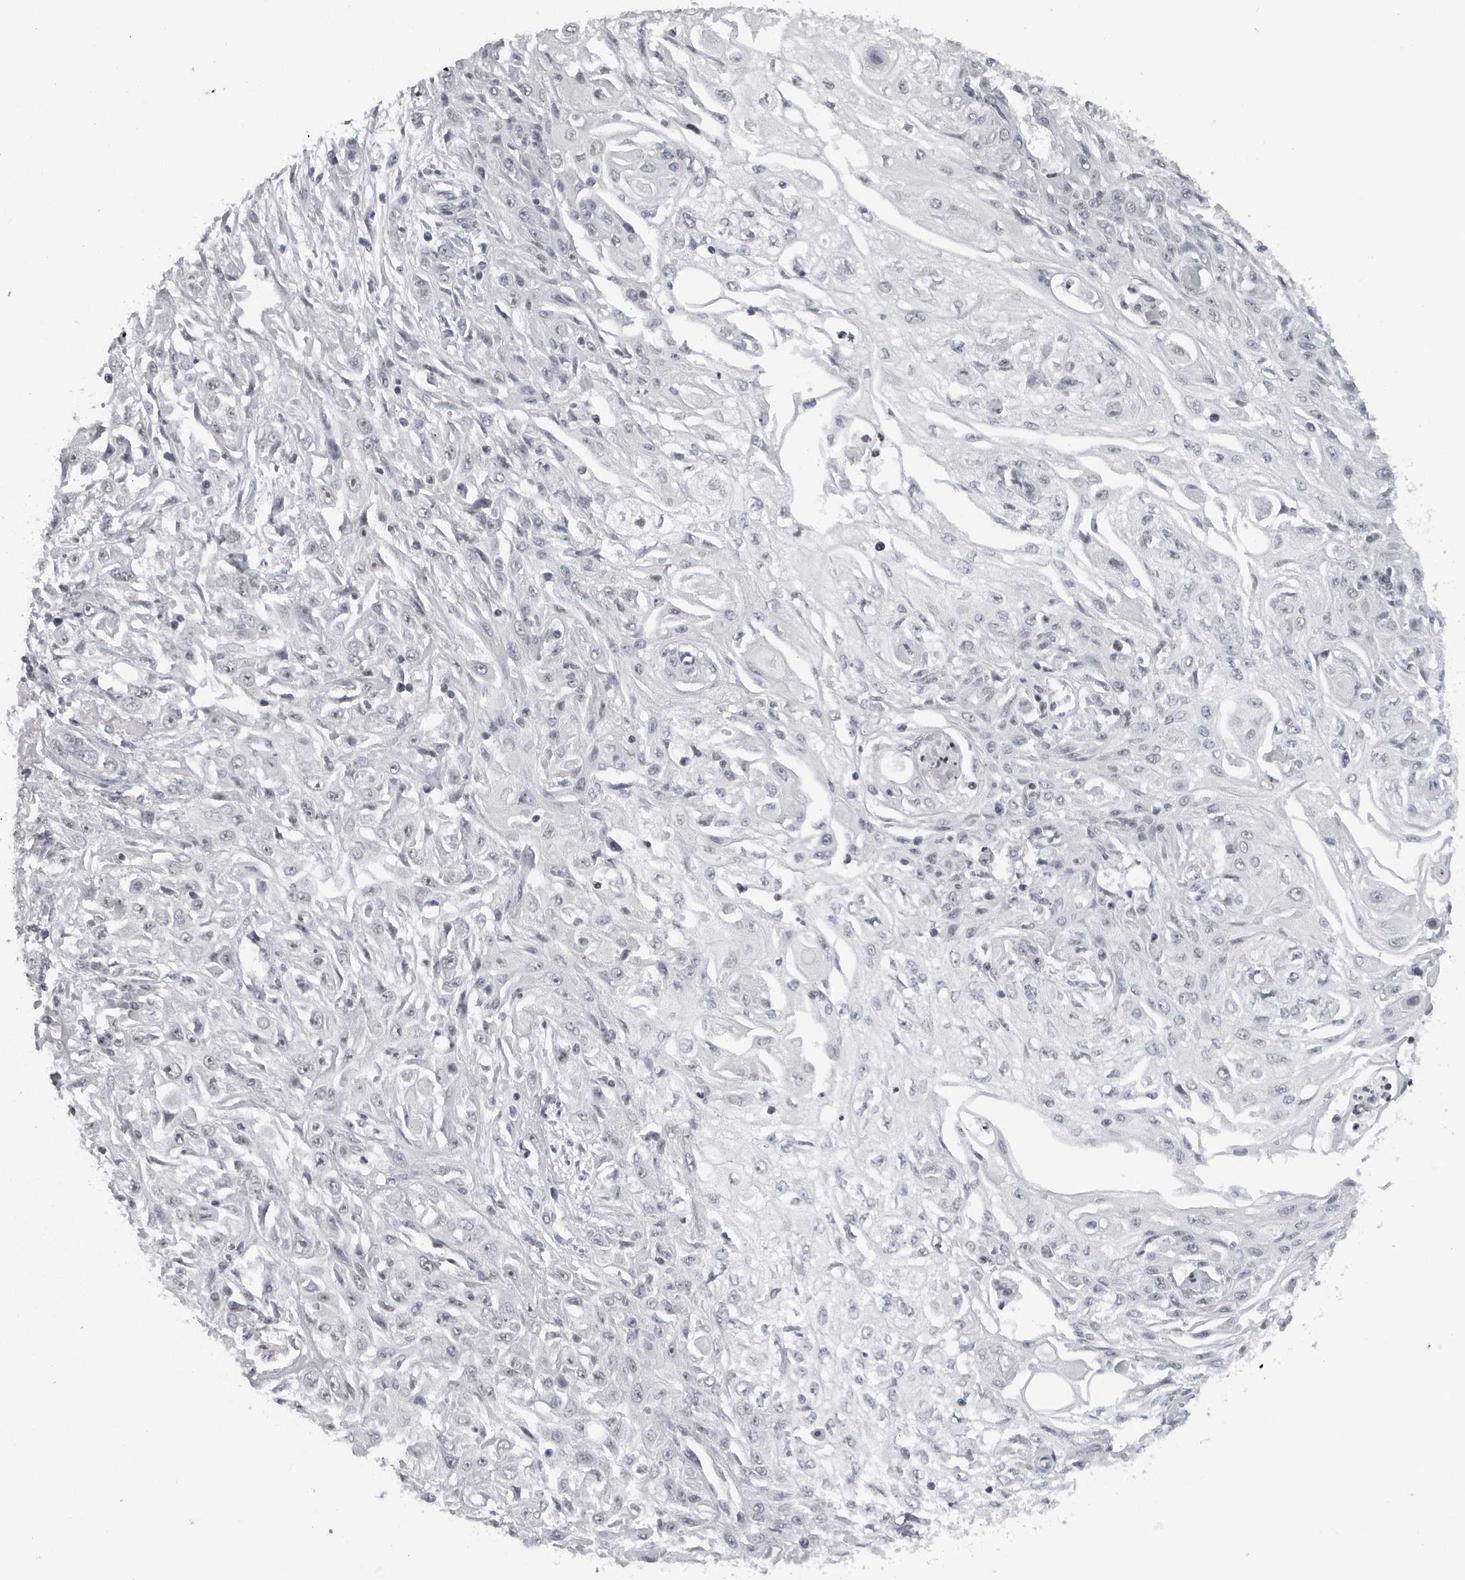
{"staining": {"intensity": "negative", "quantity": "none", "location": "none"}, "tissue": "skin cancer", "cell_type": "Tumor cells", "image_type": "cancer", "snomed": [{"axis": "morphology", "description": "Squamous cell carcinoma, NOS"}, {"axis": "morphology", "description": "Squamous cell carcinoma, metastatic, NOS"}, {"axis": "topography", "description": "Skin"}, {"axis": "topography", "description": "Lymph node"}], "caption": "IHC micrograph of neoplastic tissue: metastatic squamous cell carcinoma (skin) stained with DAB exhibits no significant protein expression in tumor cells. Brightfield microscopy of immunohistochemistry stained with DAB (3,3'-diaminobenzidine) (brown) and hematoxylin (blue), captured at high magnification.", "gene": "DDX54", "patient": {"sex": "male", "age": 75}}